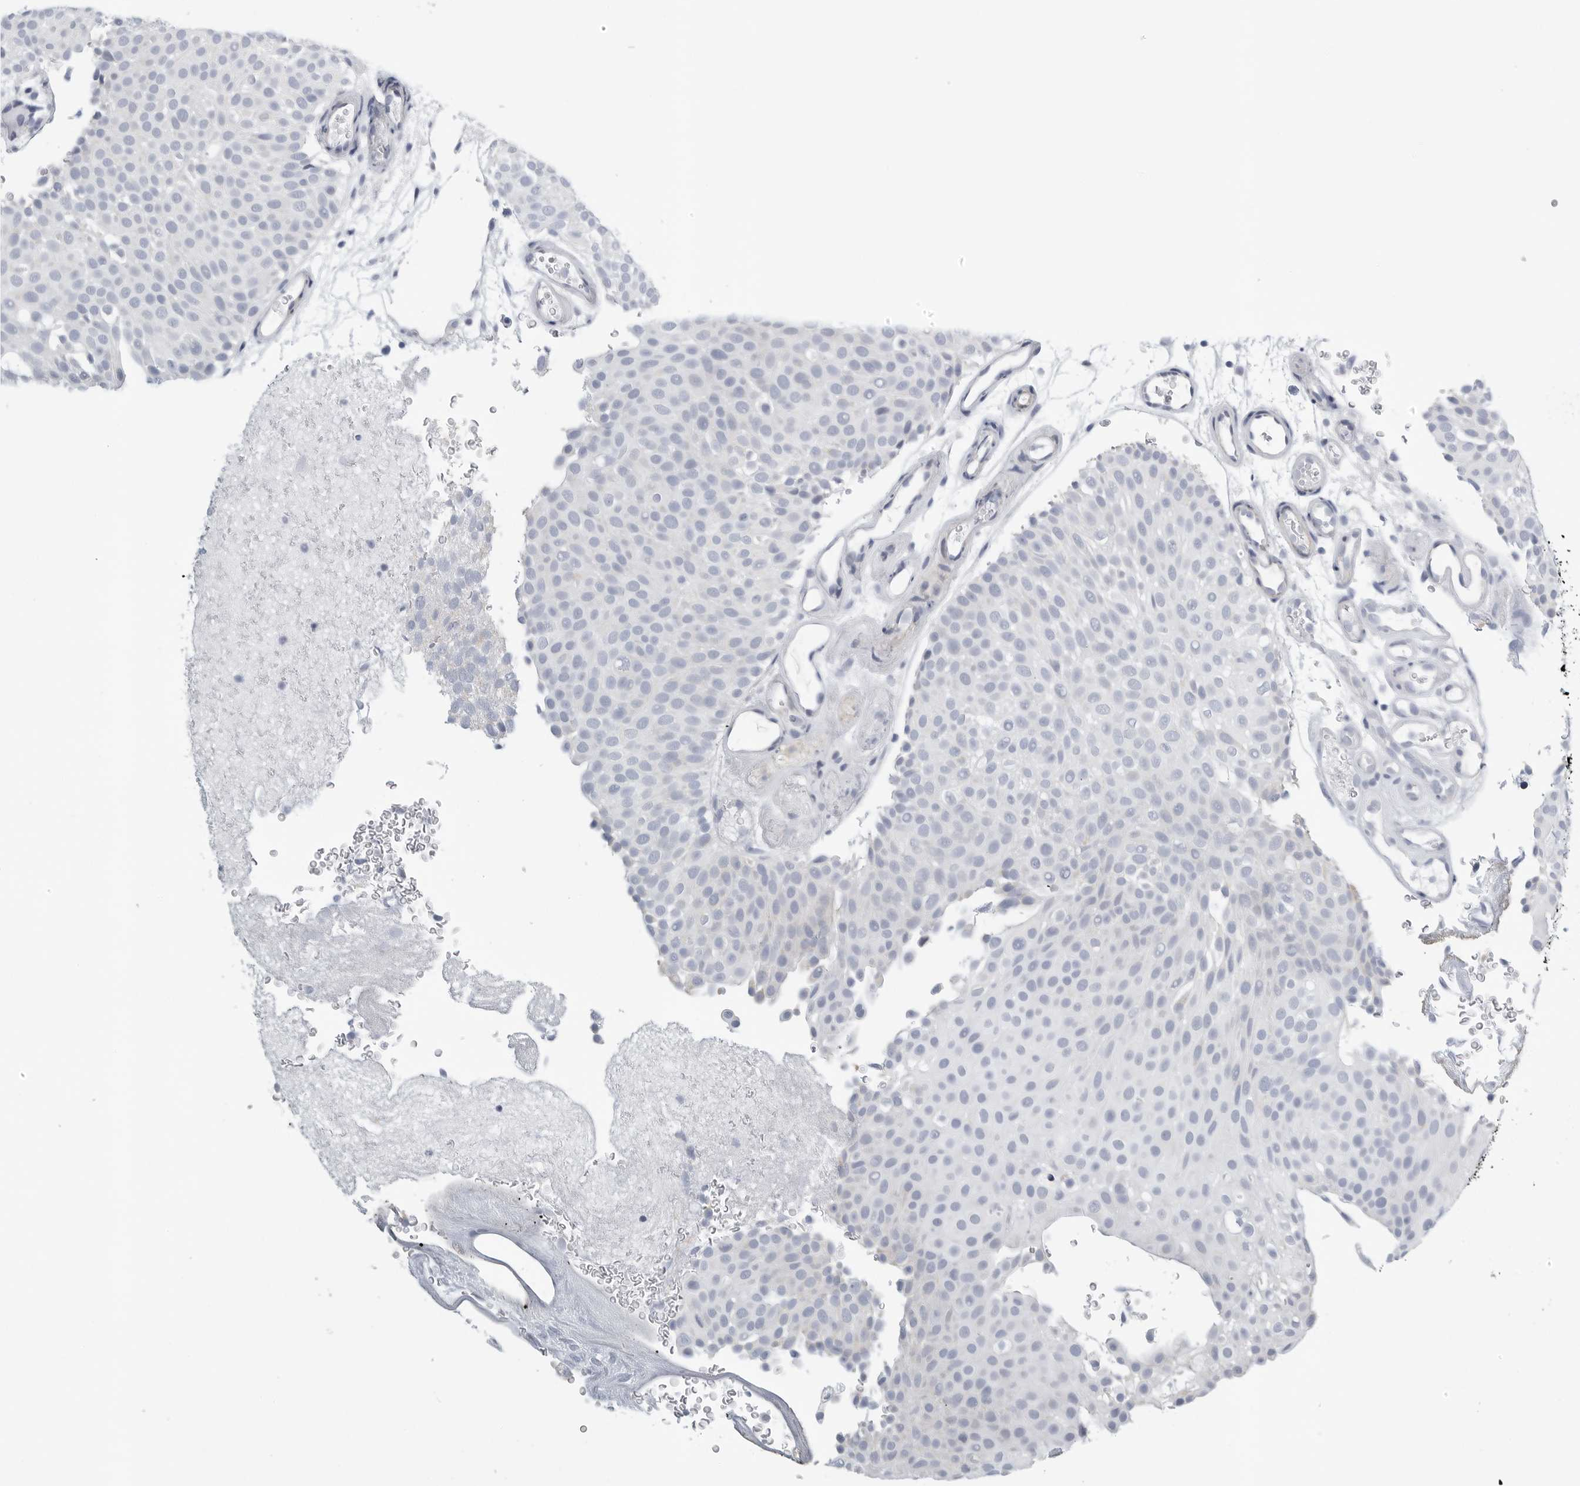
{"staining": {"intensity": "negative", "quantity": "none", "location": "none"}, "tissue": "urothelial cancer", "cell_type": "Tumor cells", "image_type": "cancer", "snomed": [{"axis": "morphology", "description": "Urothelial carcinoma, Low grade"}, {"axis": "topography", "description": "Urinary bladder"}], "caption": "The image reveals no significant staining in tumor cells of urothelial carcinoma (low-grade).", "gene": "TNR", "patient": {"sex": "male", "age": 78}}